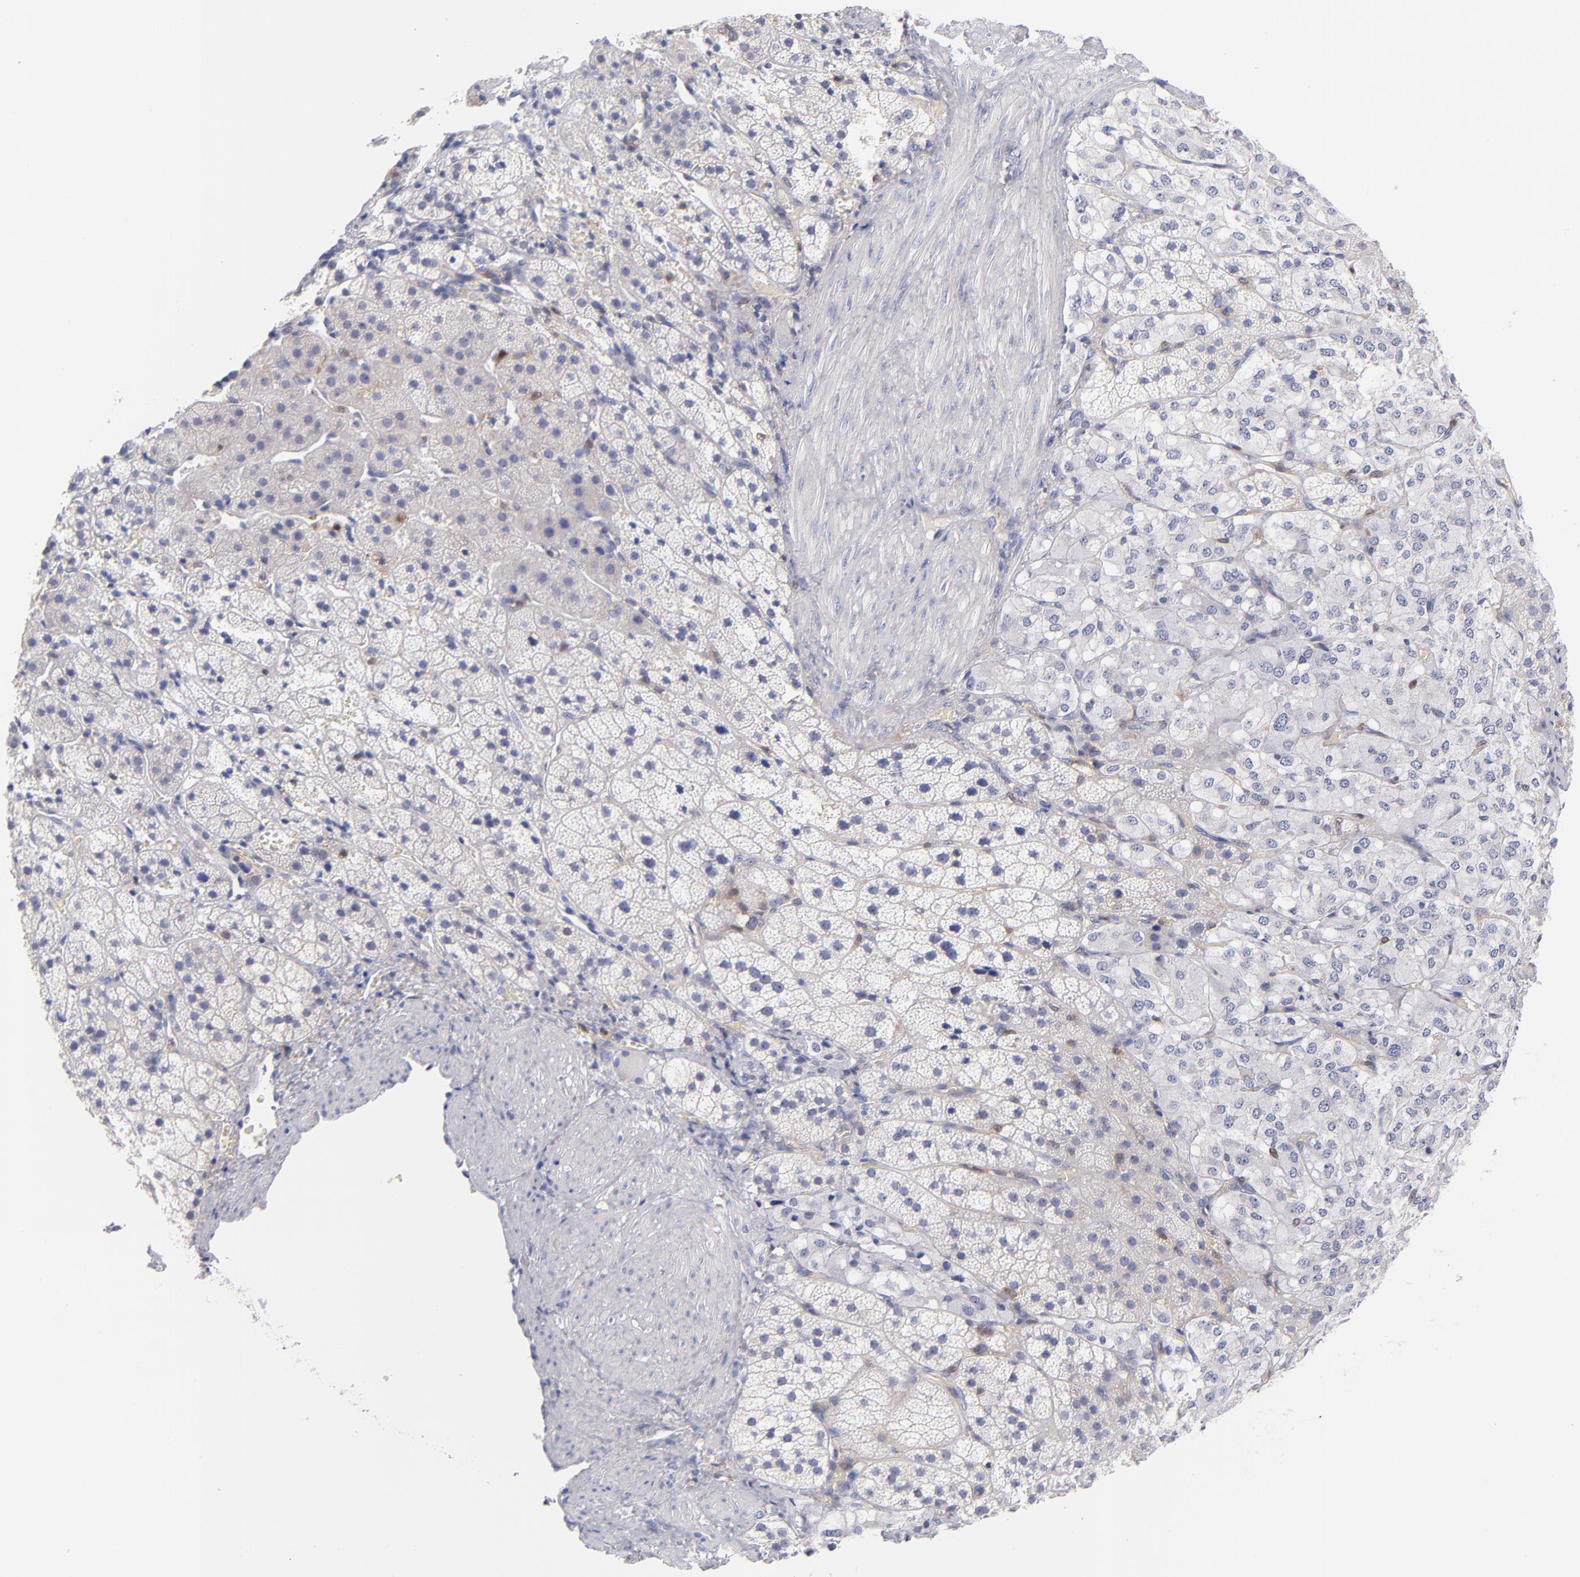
{"staining": {"intensity": "negative", "quantity": "none", "location": "none"}, "tissue": "adrenal gland", "cell_type": "Glandular cells", "image_type": "normal", "snomed": [{"axis": "morphology", "description": "Normal tissue, NOS"}, {"axis": "topography", "description": "Adrenal gland"}], "caption": "The image shows no significant expression in glandular cells of adrenal gland.", "gene": "BID", "patient": {"sex": "female", "age": 44}}